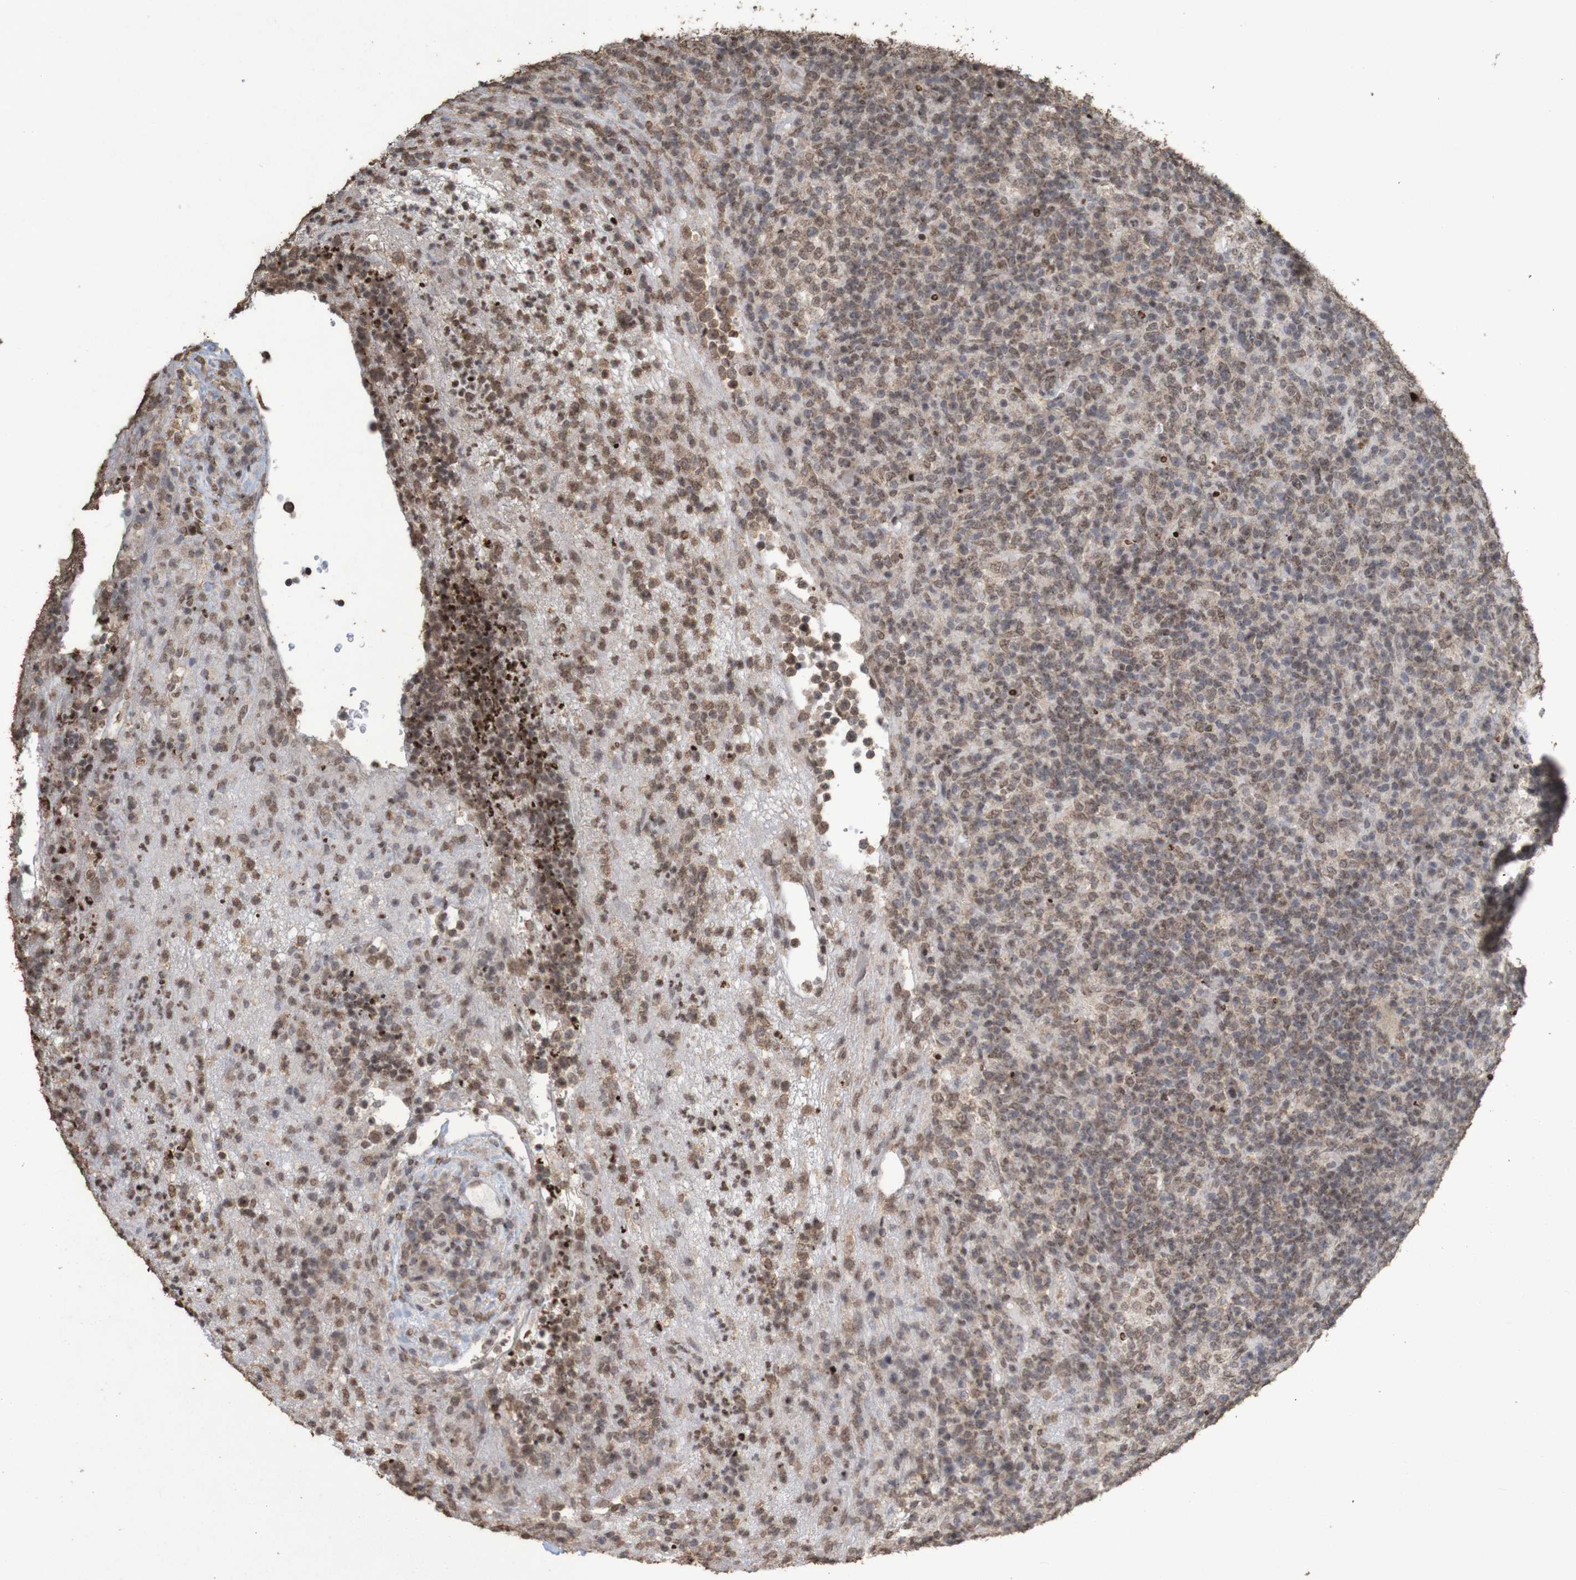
{"staining": {"intensity": "moderate", "quantity": "25%-75%", "location": "nuclear"}, "tissue": "lymphoma", "cell_type": "Tumor cells", "image_type": "cancer", "snomed": [{"axis": "morphology", "description": "Malignant lymphoma, non-Hodgkin's type, High grade"}, {"axis": "topography", "description": "Lymph node"}], "caption": "Moderate nuclear positivity for a protein is appreciated in approximately 25%-75% of tumor cells of malignant lymphoma, non-Hodgkin's type (high-grade) using immunohistochemistry.", "gene": "GFI1", "patient": {"sex": "female", "age": 76}}